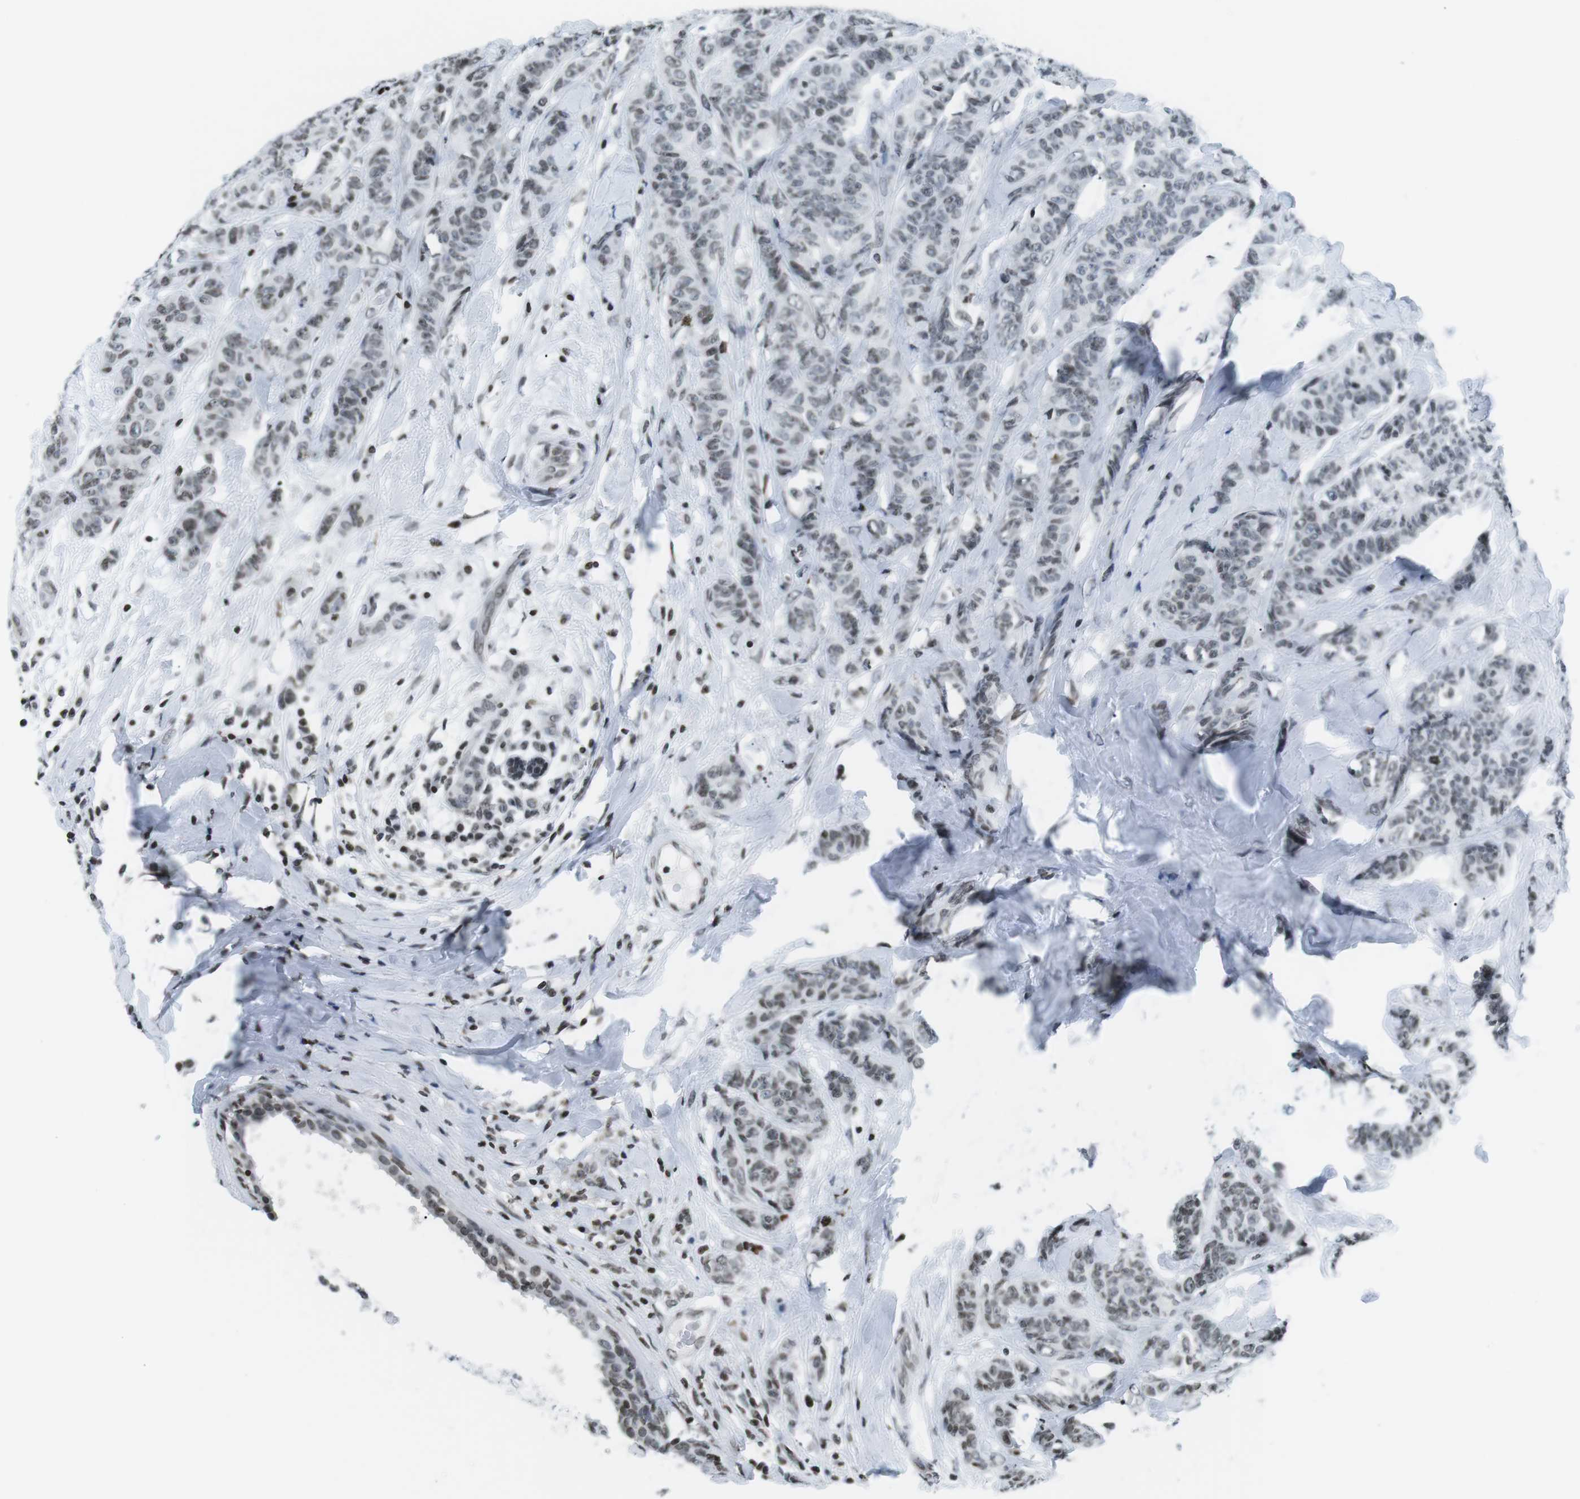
{"staining": {"intensity": "weak", "quantity": "25%-75%", "location": "nuclear"}, "tissue": "breast cancer", "cell_type": "Tumor cells", "image_type": "cancer", "snomed": [{"axis": "morphology", "description": "Normal tissue, NOS"}, {"axis": "morphology", "description": "Duct carcinoma"}, {"axis": "topography", "description": "Breast"}], "caption": "Immunohistochemistry (IHC) staining of breast intraductal carcinoma, which demonstrates low levels of weak nuclear staining in approximately 25%-75% of tumor cells indicating weak nuclear protein expression. The staining was performed using DAB (3,3'-diaminobenzidine) (brown) for protein detection and nuclei were counterstained in hematoxylin (blue).", "gene": "E2F2", "patient": {"sex": "female", "age": 40}}